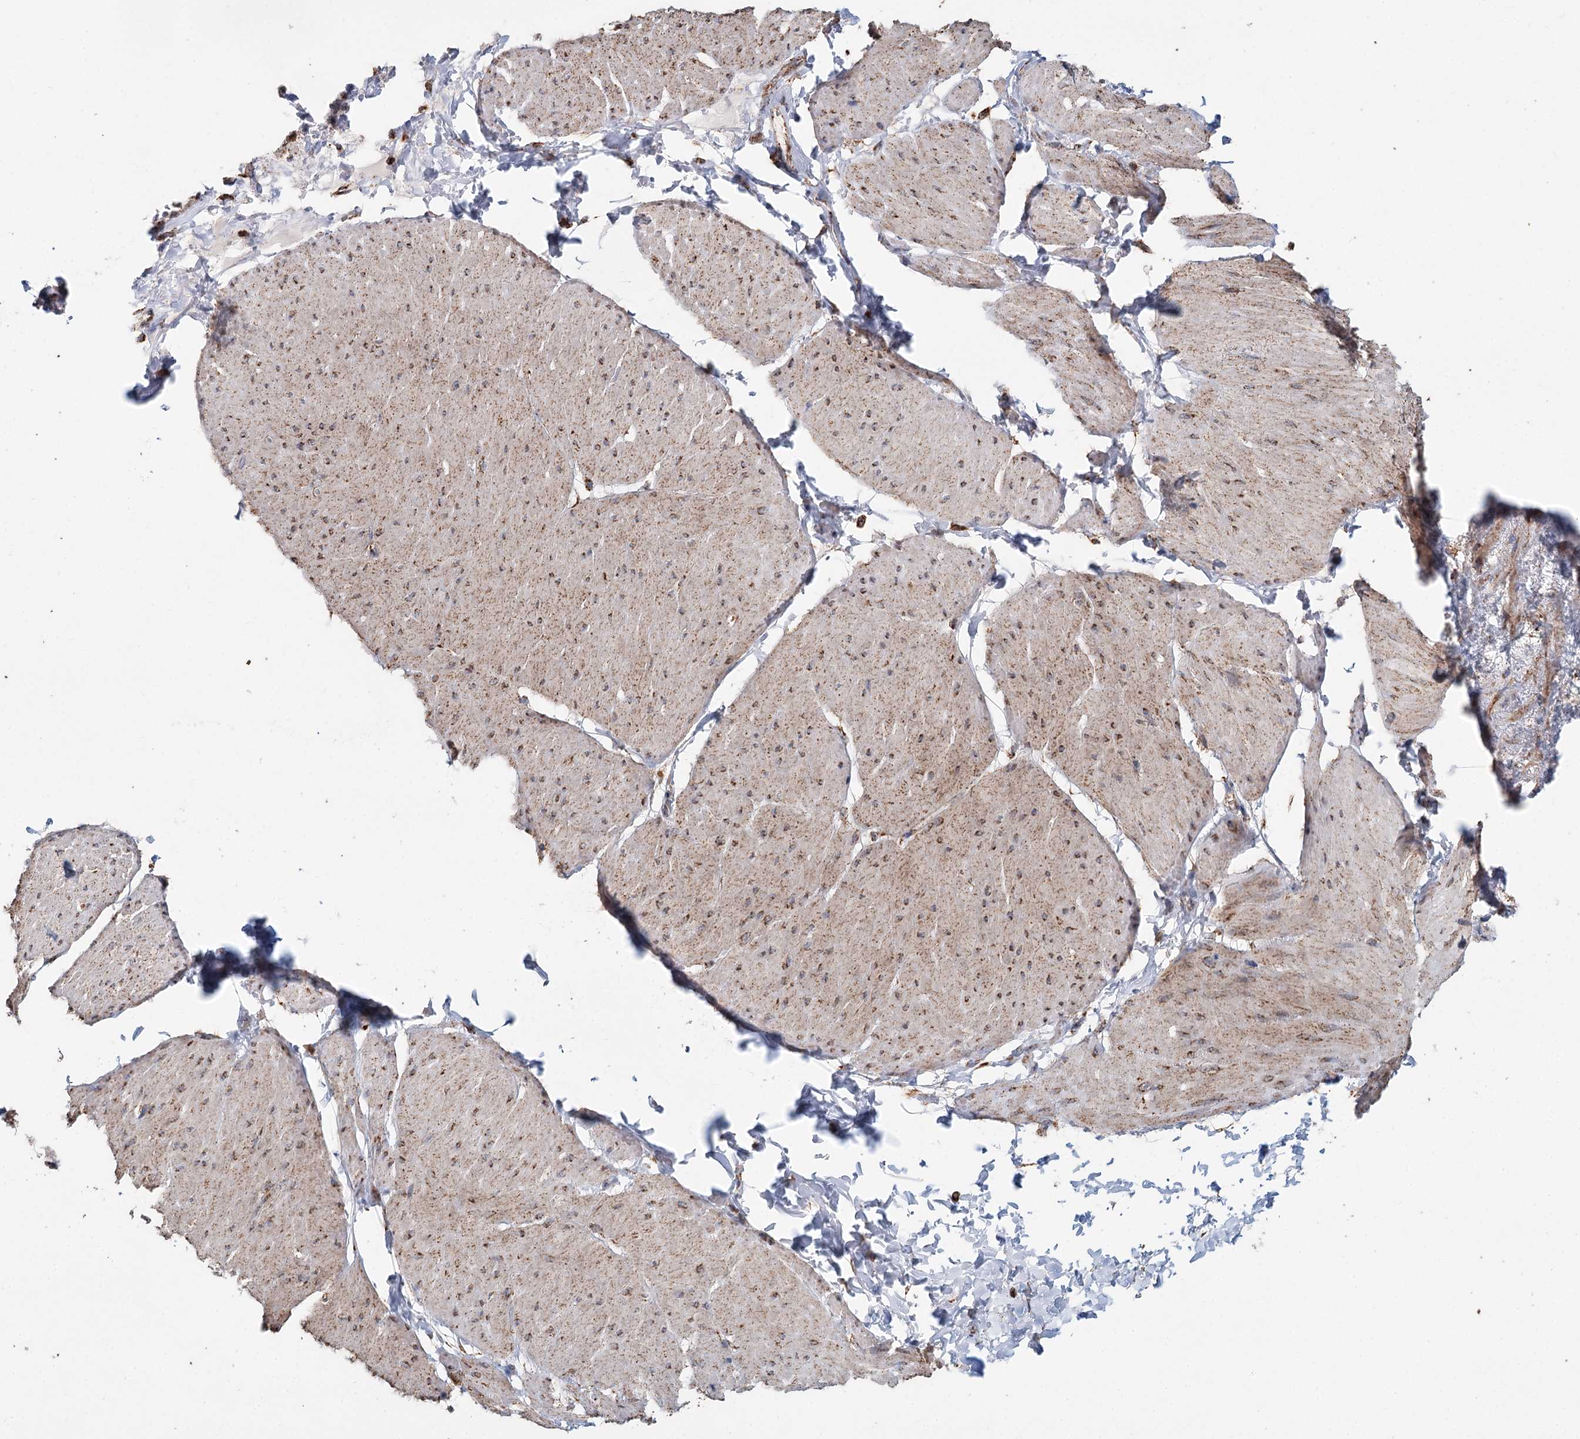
{"staining": {"intensity": "moderate", "quantity": ">75%", "location": "cytoplasmic/membranous"}, "tissue": "smooth muscle", "cell_type": "Smooth muscle cells", "image_type": "normal", "snomed": [{"axis": "morphology", "description": "Urothelial carcinoma, High grade"}, {"axis": "topography", "description": "Urinary bladder"}], "caption": "Unremarkable smooth muscle displays moderate cytoplasmic/membranous staining in about >75% of smooth muscle cells, visualized by immunohistochemistry. Immunohistochemistry stains the protein in brown and the nuclei are stained blue.", "gene": "APH1A", "patient": {"sex": "male", "age": 46}}